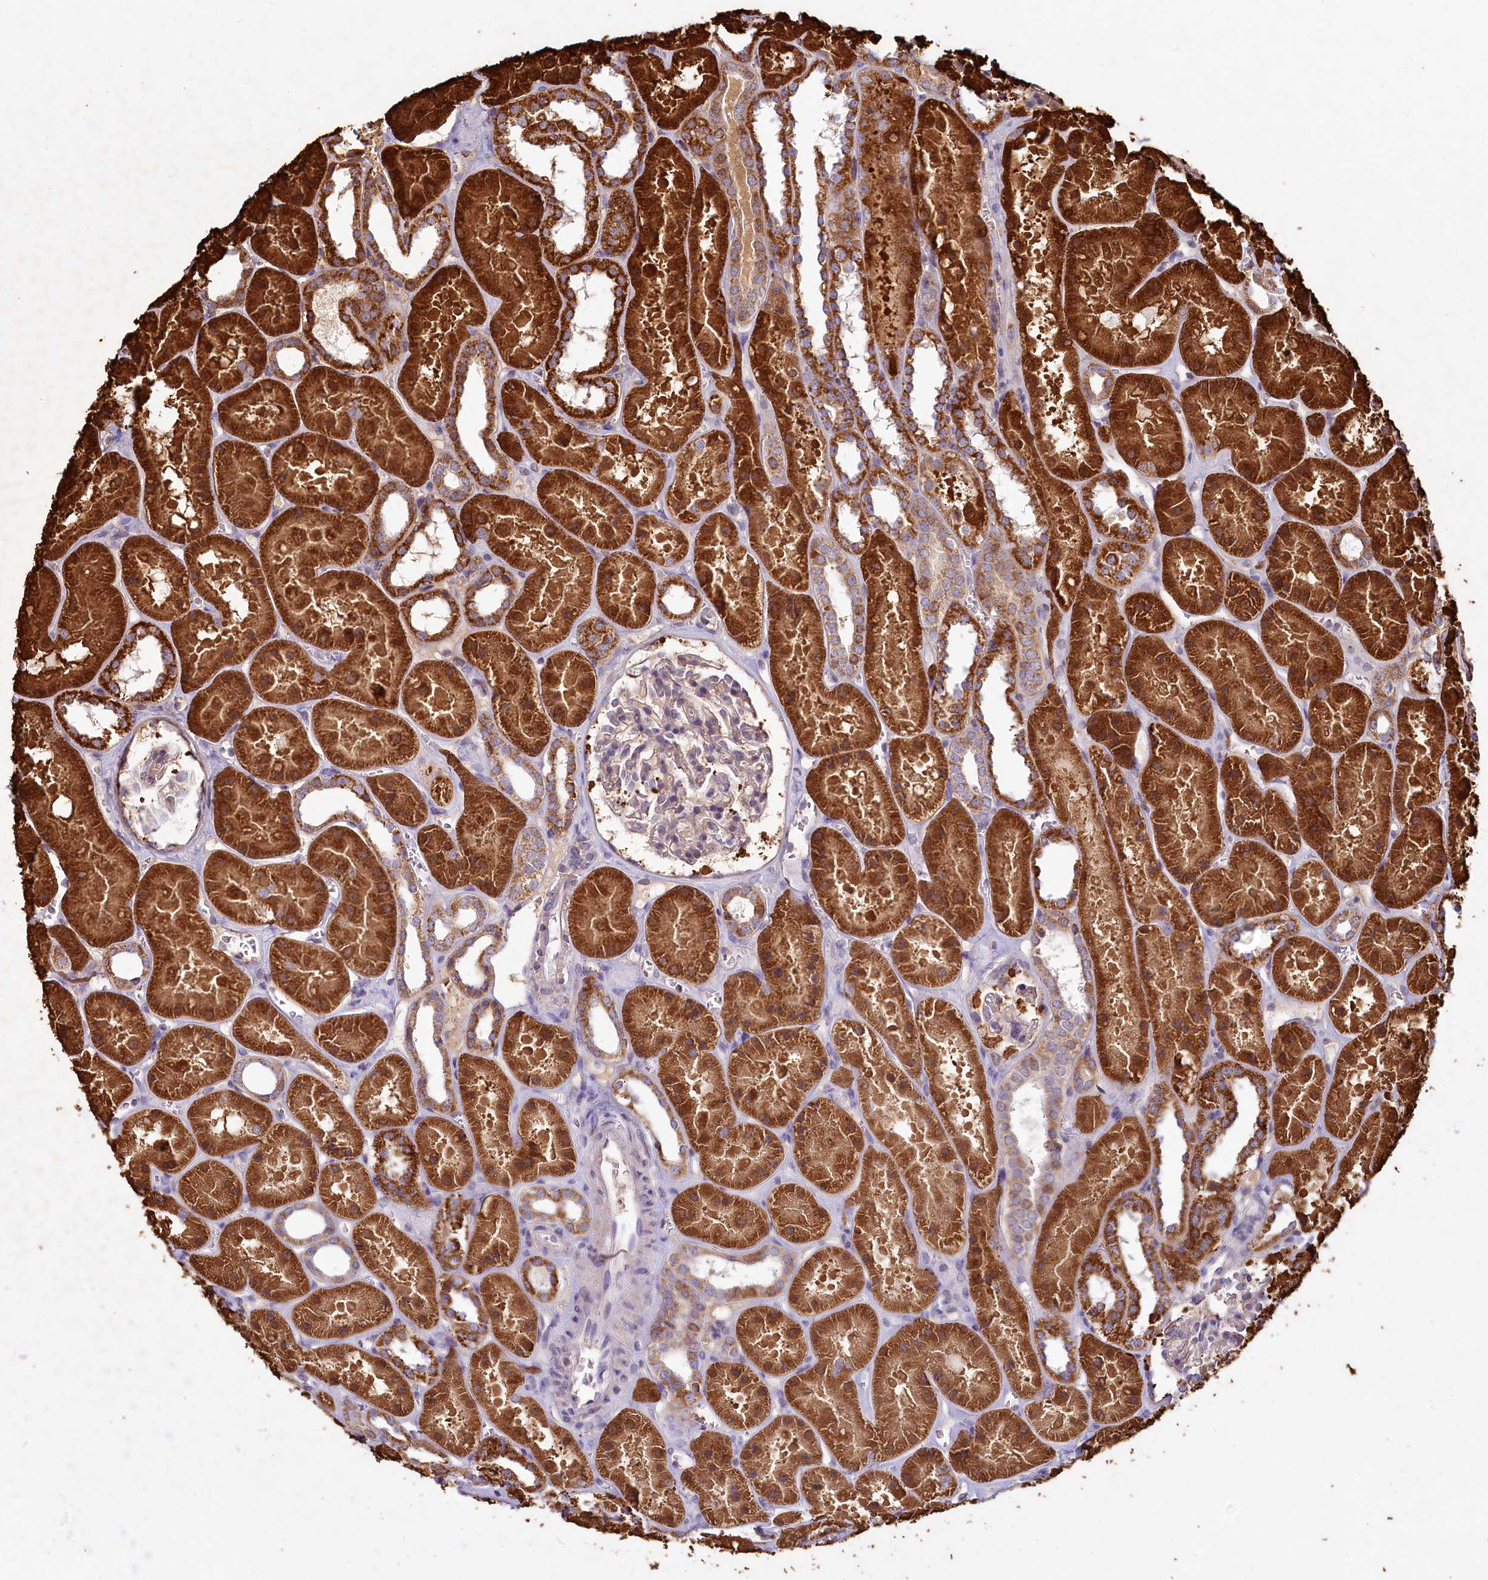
{"staining": {"intensity": "weak", "quantity": "25%-75%", "location": "cytoplasmic/membranous"}, "tissue": "kidney", "cell_type": "Cells in glomeruli", "image_type": "normal", "snomed": [{"axis": "morphology", "description": "Normal tissue, NOS"}, {"axis": "topography", "description": "Kidney"}], "caption": "A micrograph showing weak cytoplasmic/membranous expression in about 25%-75% of cells in glomeruli in normal kidney, as visualized by brown immunohistochemical staining.", "gene": "LMOD3", "patient": {"sex": "female", "age": 41}}